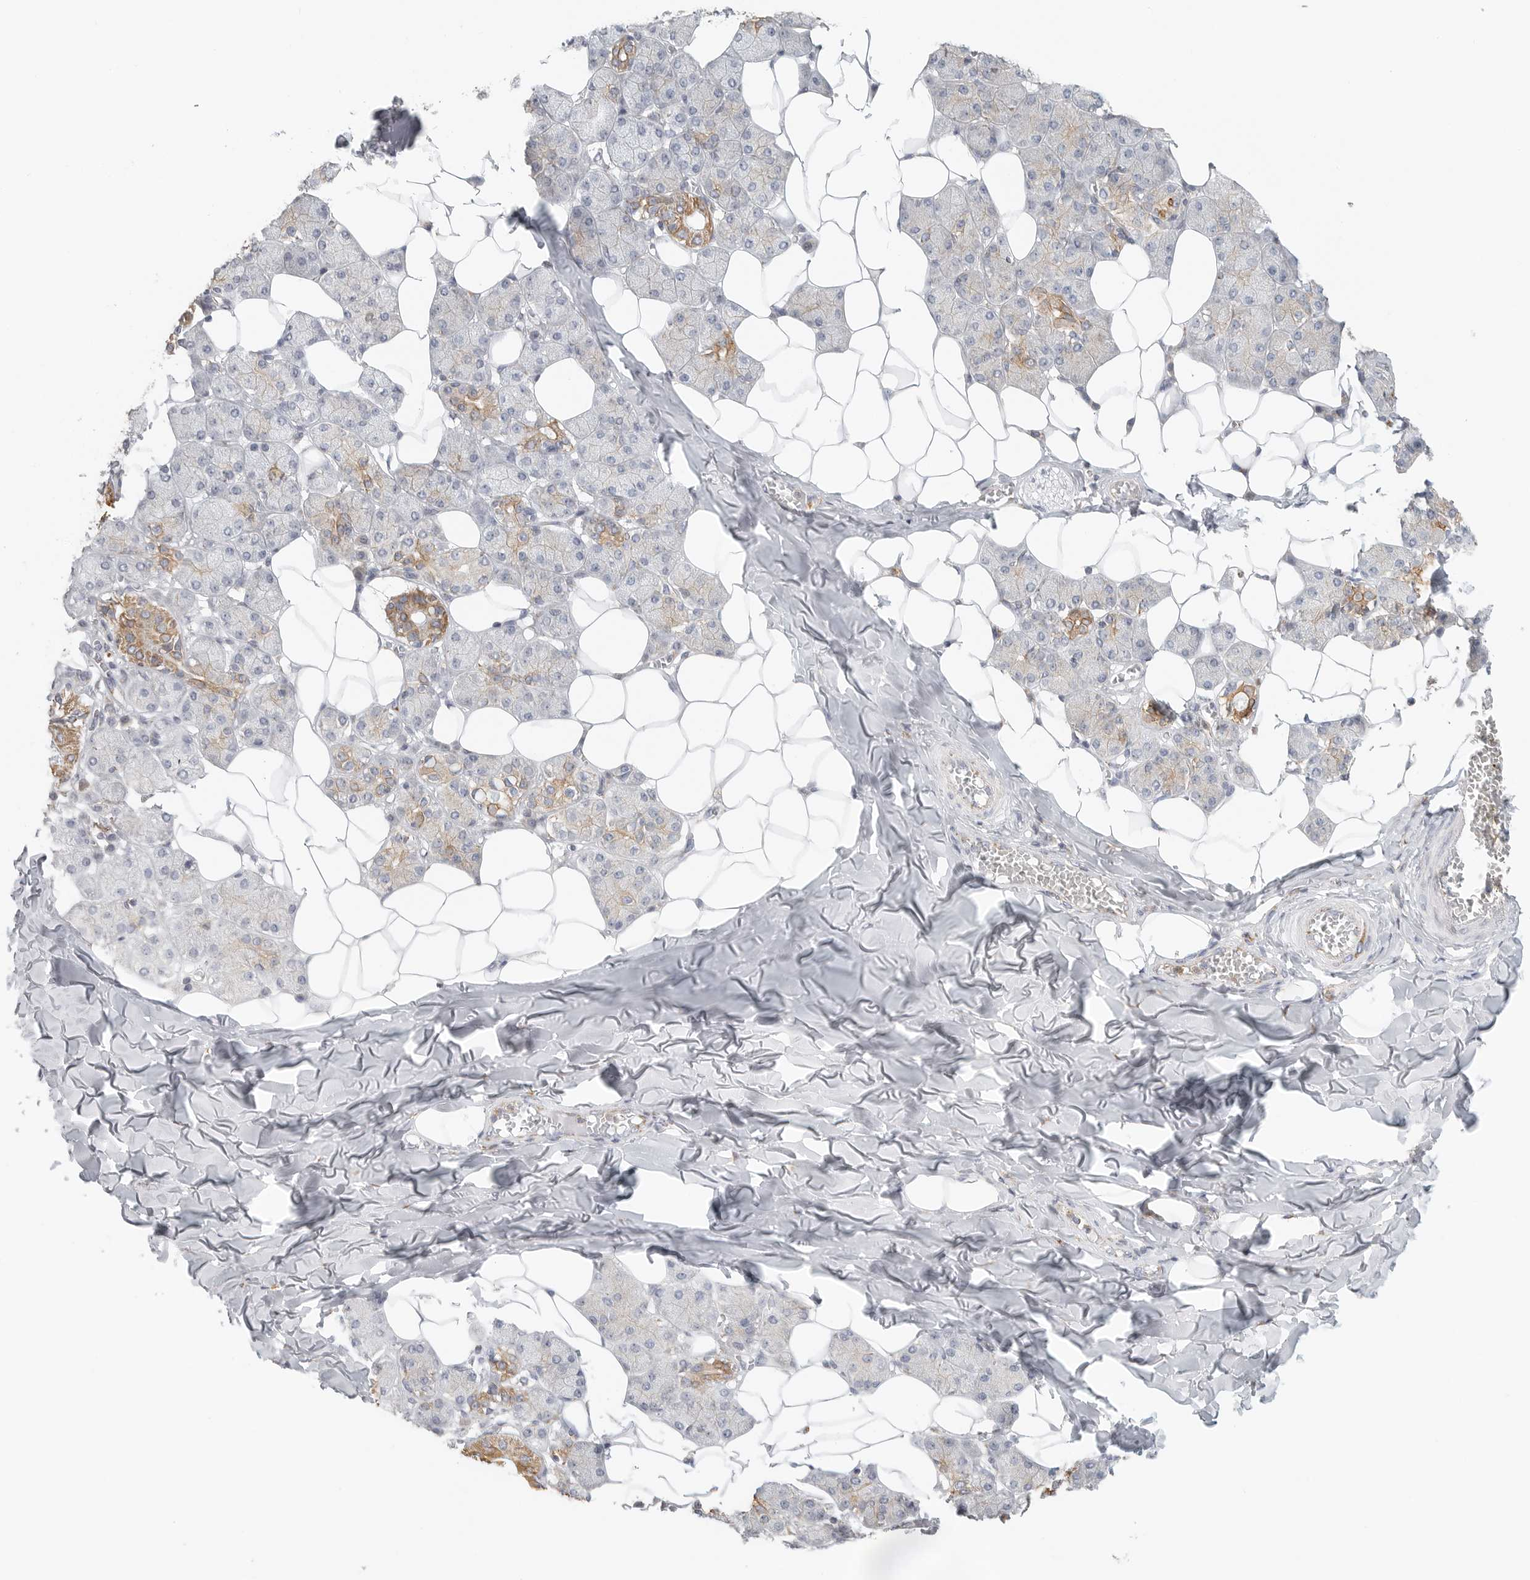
{"staining": {"intensity": "moderate", "quantity": "<25%", "location": "cytoplasmic/membranous"}, "tissue": "salivary gland", "cell_type": "Glandular cells", "image_type": "normal", "snomed": [{"axis": "morphology", "description": "Normal tissue, NOS"}, {"axis": "topography", "description": "Salivary gland"}], "caption": "DAB immunohistochemical staining of normal human salivary gland displays moderate cytoplasmic/membranous protein staining in about <25% of glandular cells.", "gene": "SLC25A26", "patient": {"sex": "female", "age": 33}}